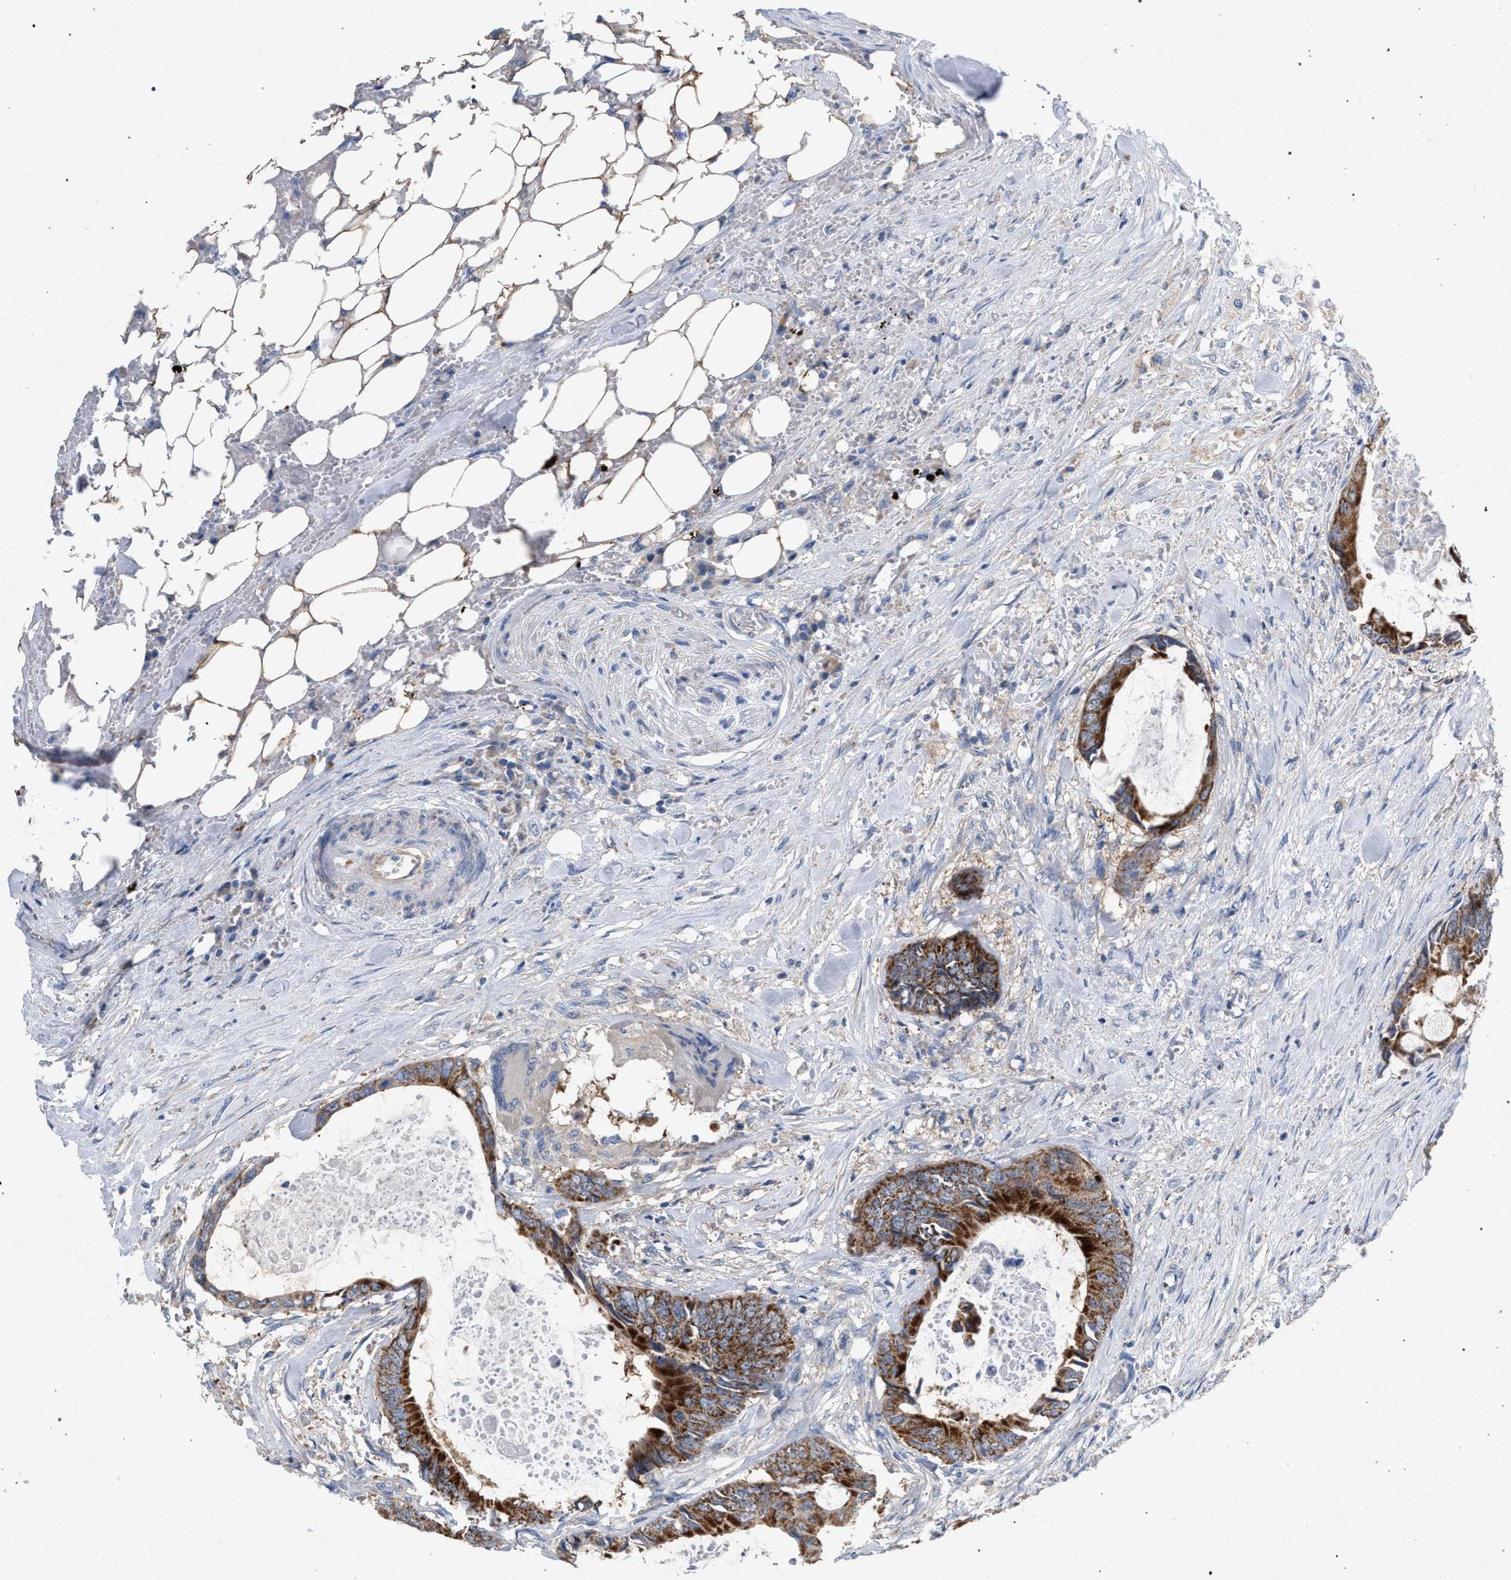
{"staining": {"intensity": "strong", "quantity": ">75%", "location": "cytoplasmic/membranous"}, "tissue": "colorectal cancer", "cell_type": "Tumor cells", "image_type": "cancer", "snomed": [{"axis": "morphology", "description": "Normal tissue, NOS"}, {"axis": "morphology", "description": "Adenocarcinoma, NOS"}, {"axis": "topography", "description": "Rectum"}, {"axis": "topography", "description": "Peripheral nerve tissue"}], "caption": "Immunohistochemistry (DAB) staining of colorectal cancer (adenocarcinoma) shows strong cytoplasmic/membranous protein expression in approximately >75% of tumor cells.", "gene": "VPS13A", "patient": {"sex": "female", "age": 77}}